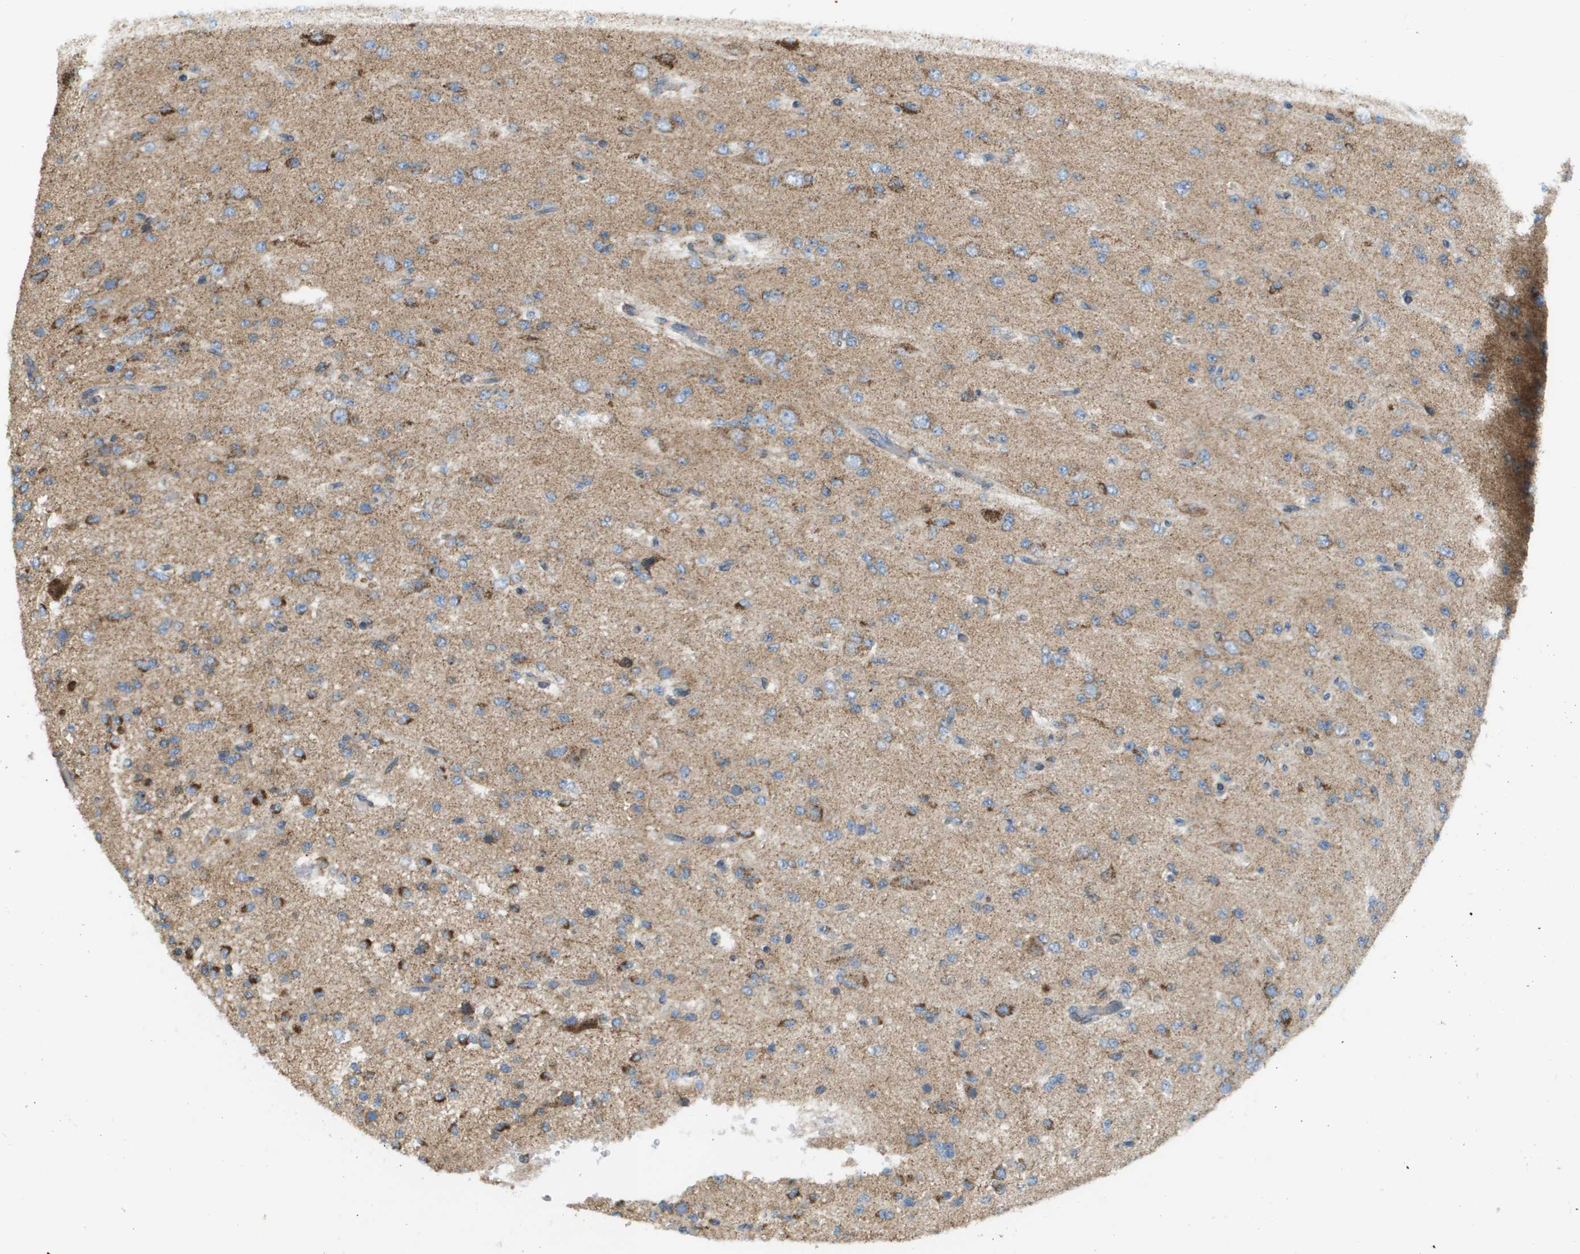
{"staining": {"intensity": "strong", "quantity": "25%-75%", "location": "cytoplasmic/membranous"}, "tissue": "glioma", "cell_type": "Tumor cells", "image_type": "cancer", "snomed": [{"axis": "morphology", "description": "Glioma, malignant, Low grade"}, {"axis": "topography", "description": "Brain"}], "caption": "Malignant low-grade glioma tissue exhibits strong cytoplasmic/membranous positivity in approximately 25%-75% of tumor cells The staining was performed using DAB, with brown indicating positive protein expression. Nuclei are stained blue with hematoxylin.", "gene": "TAOK3", "patient": {"sex": "male", "age": 38}}